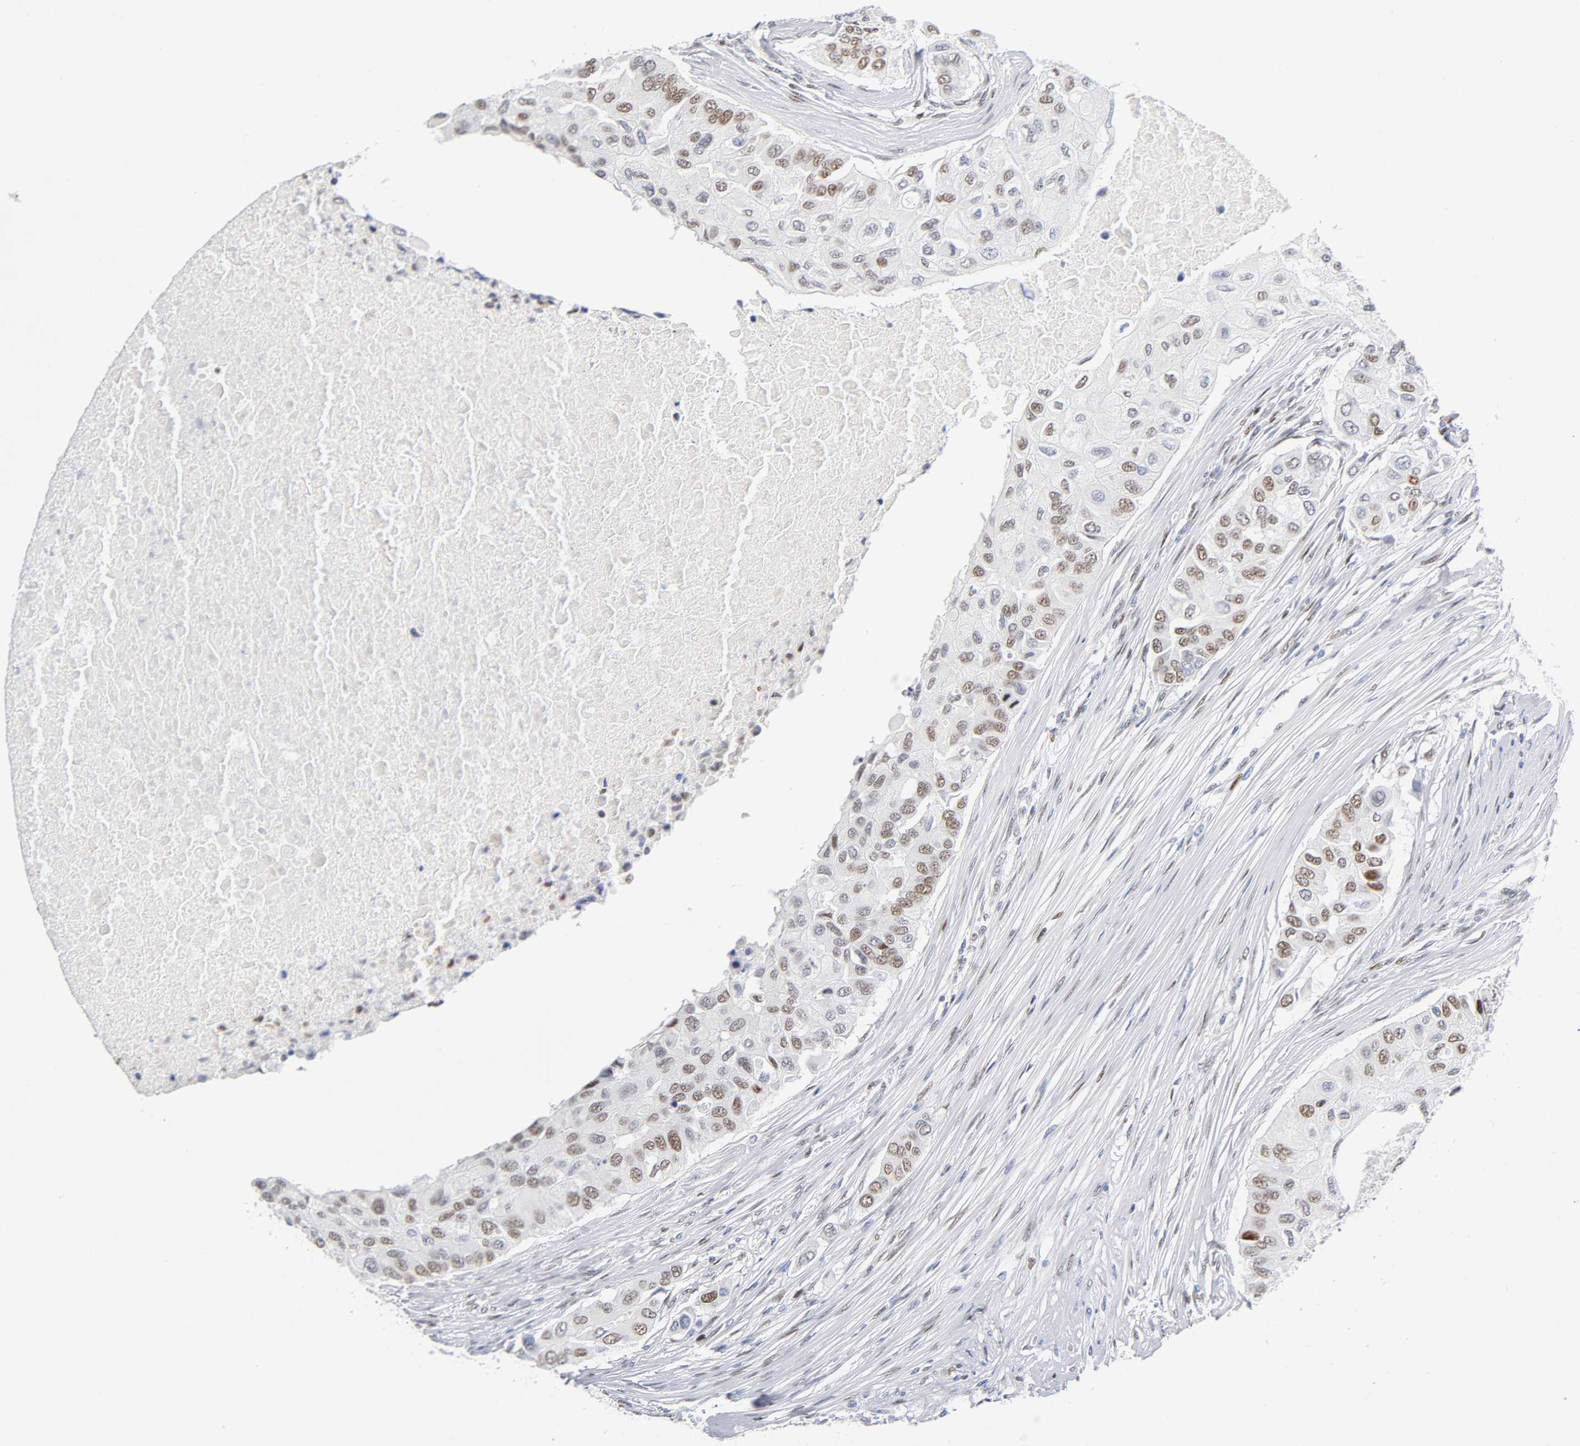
{"staining": {"intensity": "weak", "quantity": ">75%", "location": "nuclear"}, "tissue": "breast cancer", "cell_type": "Tumor cells", "image_type": "cancer", "snomed": [{"axis": "morphology", "description": "Normal tissue, NOS"}, {"axis": "morphology", "description": "Duct carcinoma"}, {"axis": "topography", "description": "Breast"}], "caption": "Immunohistochemical staining of breast infiltrating ductal carcinoma reveals low levels of weak nuclear staining in approximately >75% of tumor cells. Using DAB (3,3'-diaminobenzidine) (brown) and hematoxylin (blue) stains, captured at high magnification using brightfield microscopy.", "gene": "SP3", "patient": {"sex": "female", "age": 49}}